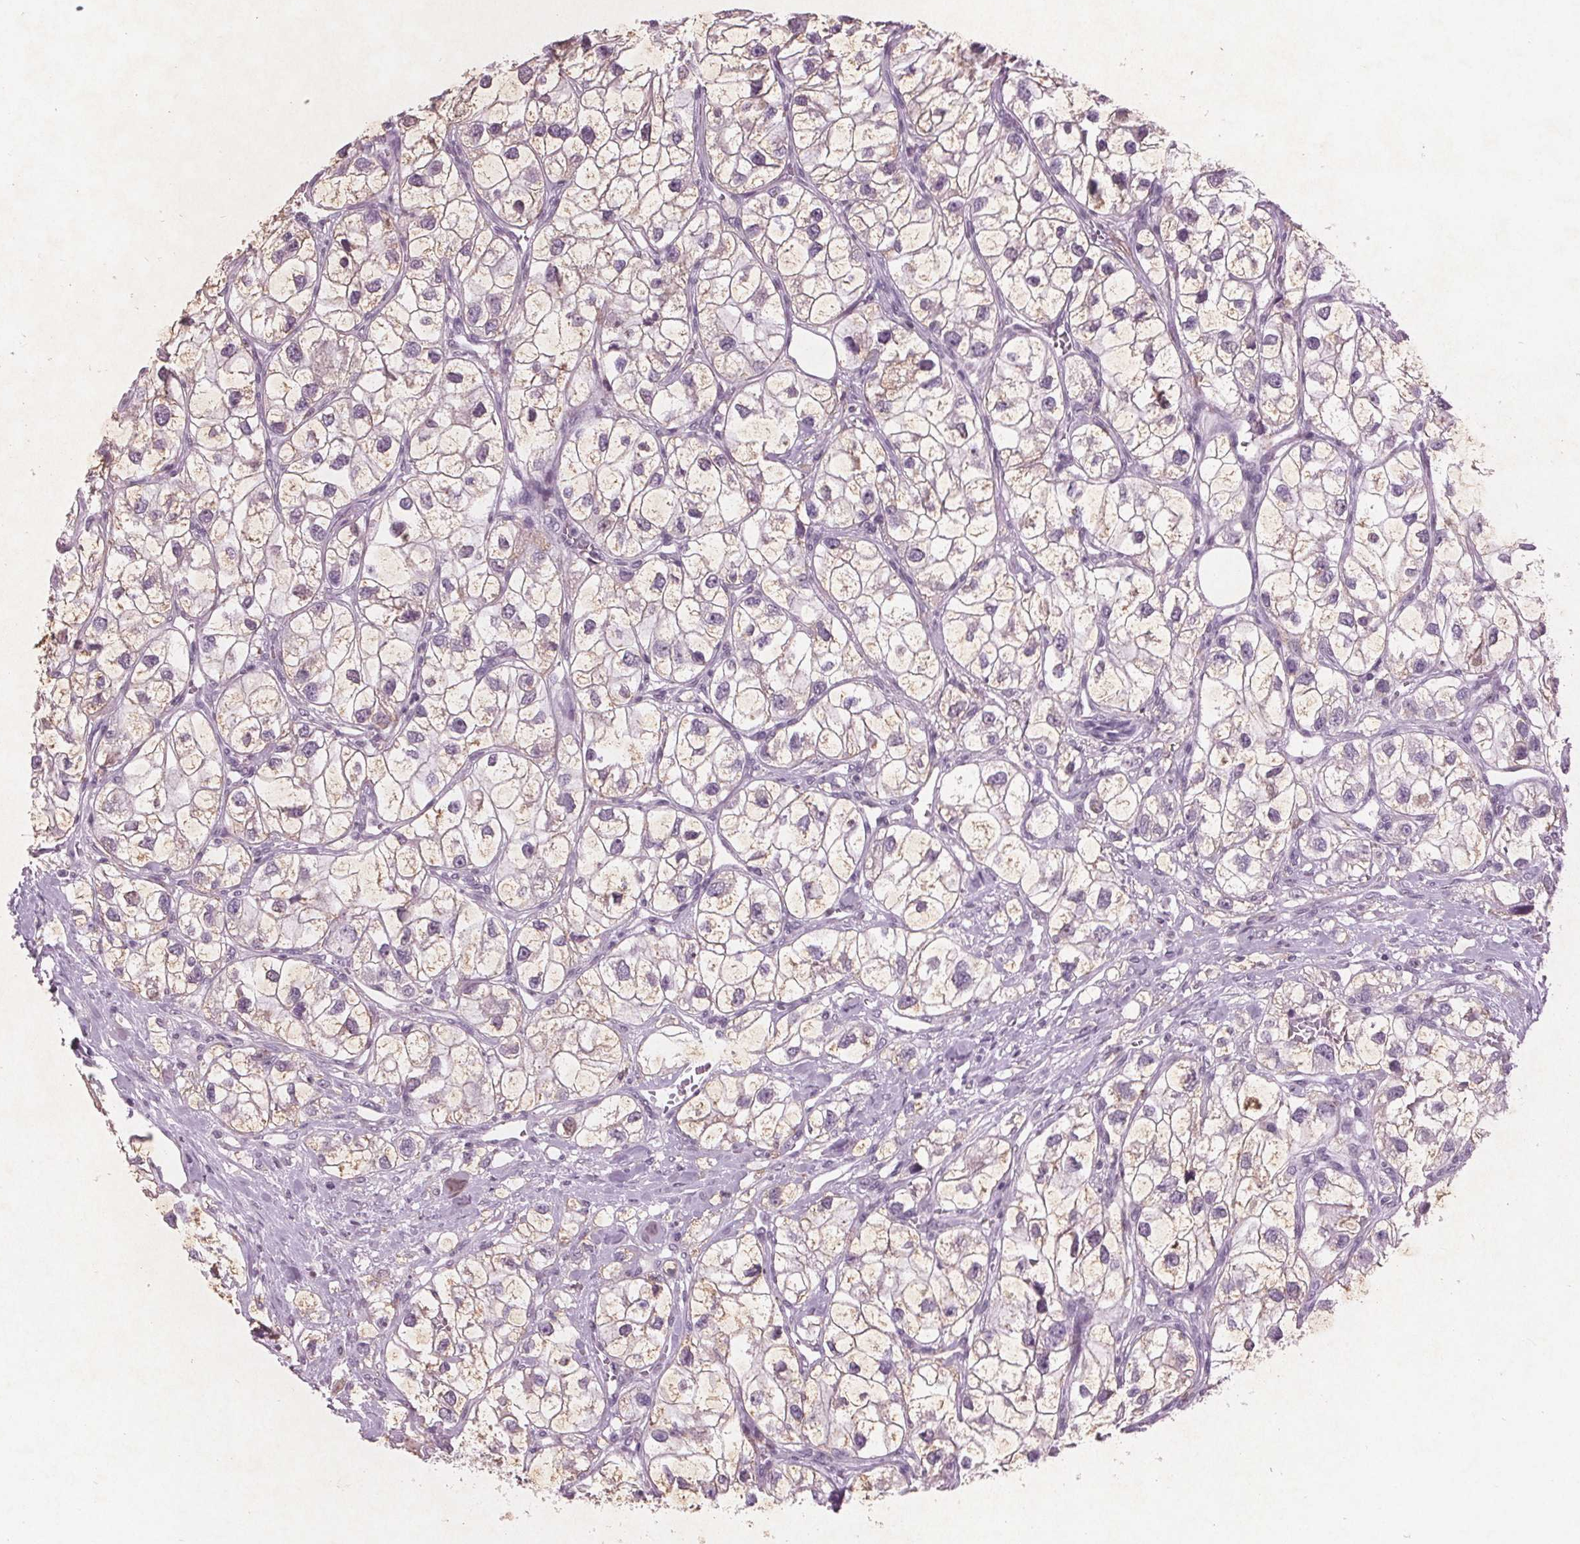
{"staining": {"intensity": "weak", "quantity": "25%-75%", "location": "cytoplasmic/membranous"}, "tissue": "renal cancer", "cell_type": "Tumor cells", "image_type": "cancer", "snomed": [{"axis": "morphology", "description": "Adenocarcinoma, NOS"}, {"axis": "topography", "description": "Kidney"}], "caption": "Protein expression analysis of renal cancer displays weak cytoplasmic/membranous positivity in approximately 25%-75% of tumor cells. (DAB IHC with brightfield microscopy, high magnification).", "gene": "PTPN14", "patient": {"sex": "male", "age": 59}}